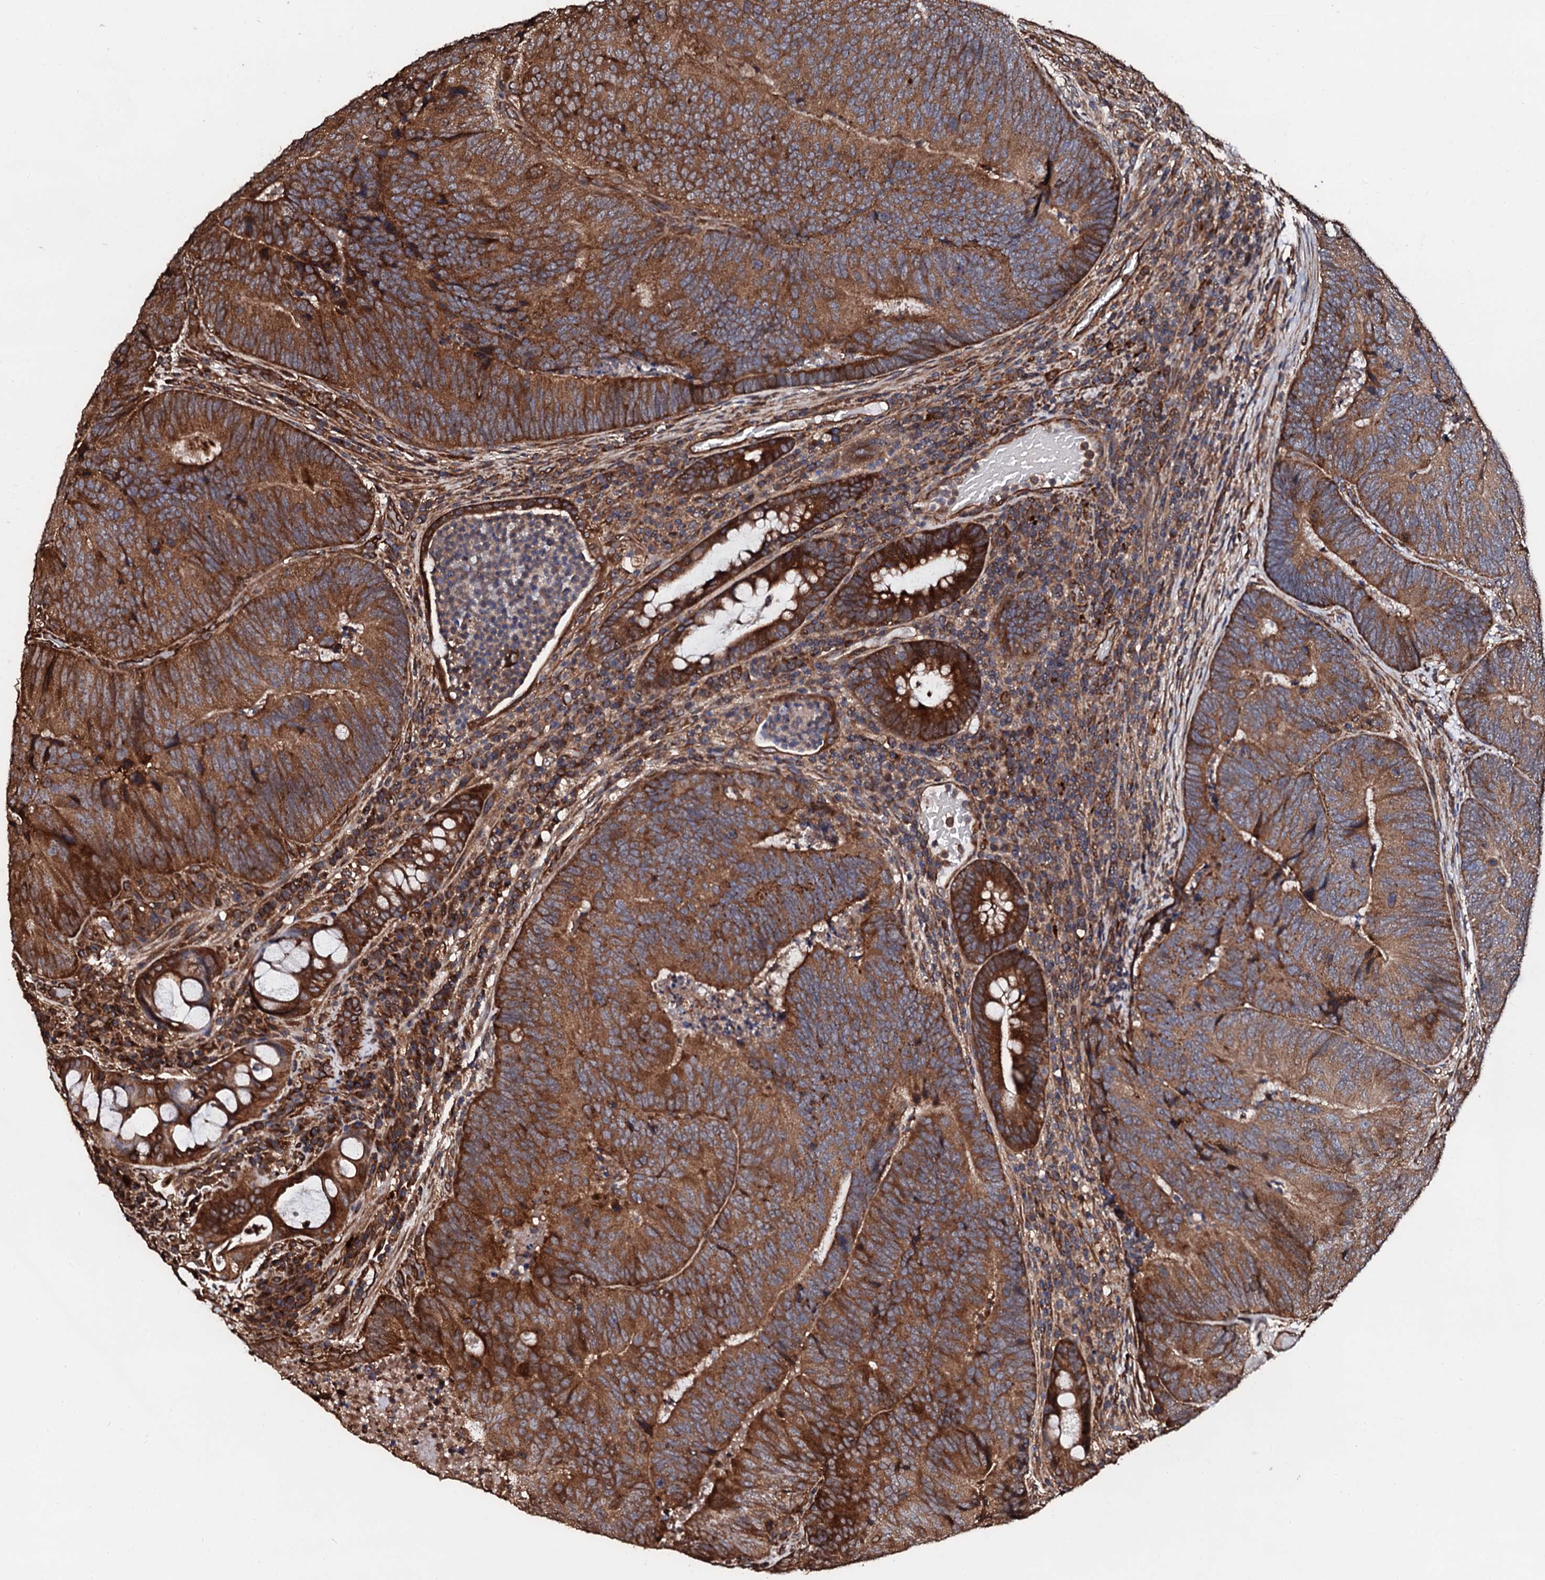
{"staining": {"intensity": "strong", "quantity": ">75%", "location": "cytoplasmic/membranous"}, "tissue": "colorectal cancer", "cell_type": "Tumor cells", "image_type": "cancer", "snomed": [{"axis": "morphology", "description": "Adenocarcinoma, NOS"}, {"axis": "topography", "description": "Colon"}], "caption": "A histopathology image of human colorectal cancer (adenocarcinoma) stained for a protein shows strong cytoplasmic/membranous brown staining in tumor cells. The staining was performed using DAB to visualize the protein expression in brown, while the nuclei were stained in blue with hematoxylin (Magnification: 20x).", "gene": "CKAP5", "patient": {"sex": "female", "age": 67}}